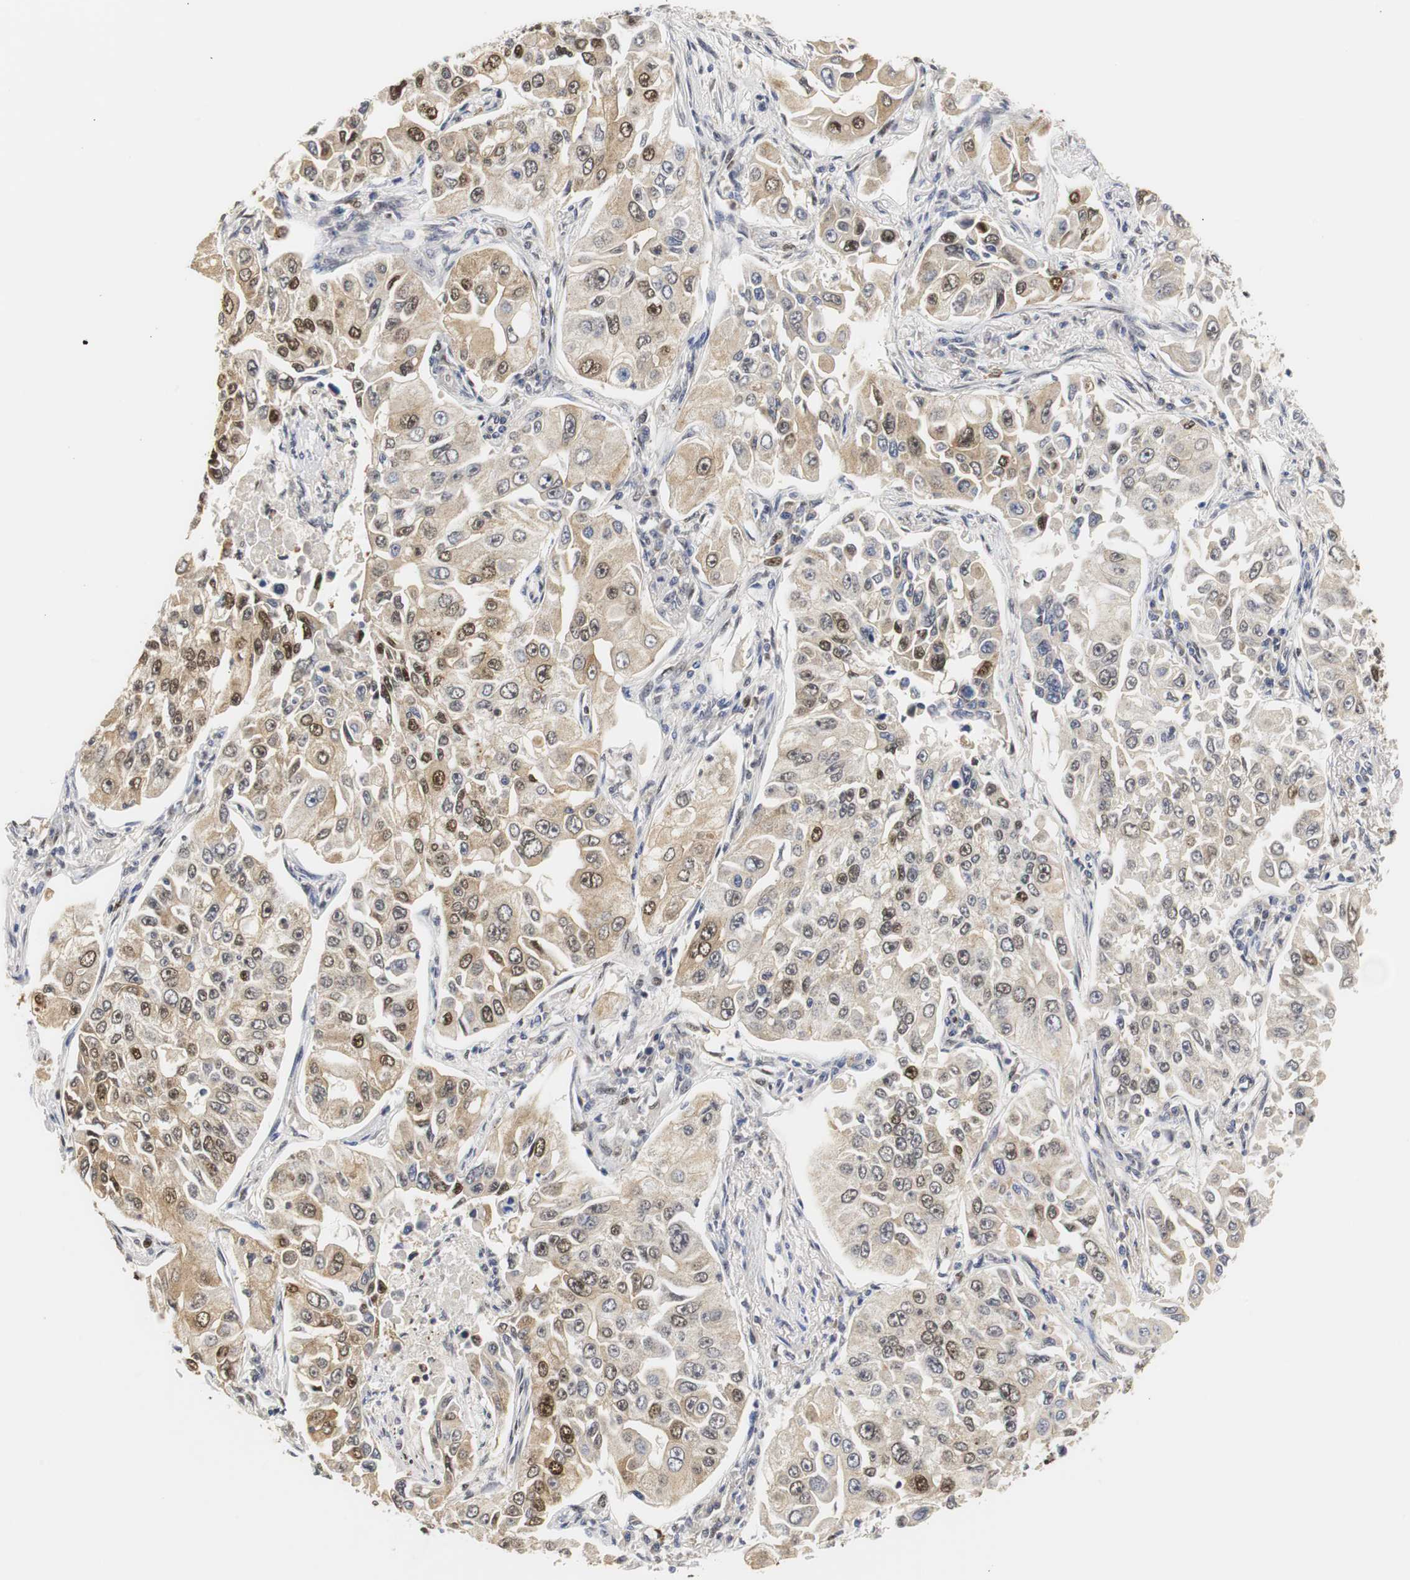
{"staining": {"intensity": "moderate", "quantity": "25%-75%", "location": "cytoplasmic/membranous,nuclear"}, "tissue": "lung cancer", "cell_type": "Tumor cells", "image_type": "cancer", "snomed": [{"axis": "morphology", "description": "Adenocarcinoma, NOS"}, {"axis": "topography", "description": "Lung"}], "caption": "Immunohistochemistry of lung adenocarcinoma displays medium levels of moderate cytoplasmic/membranous and nuclear positivity in about 25%-75% of tumor cells.", "gene": "ZFC3H1", "patient": {"sex": "male", "age": 84}}